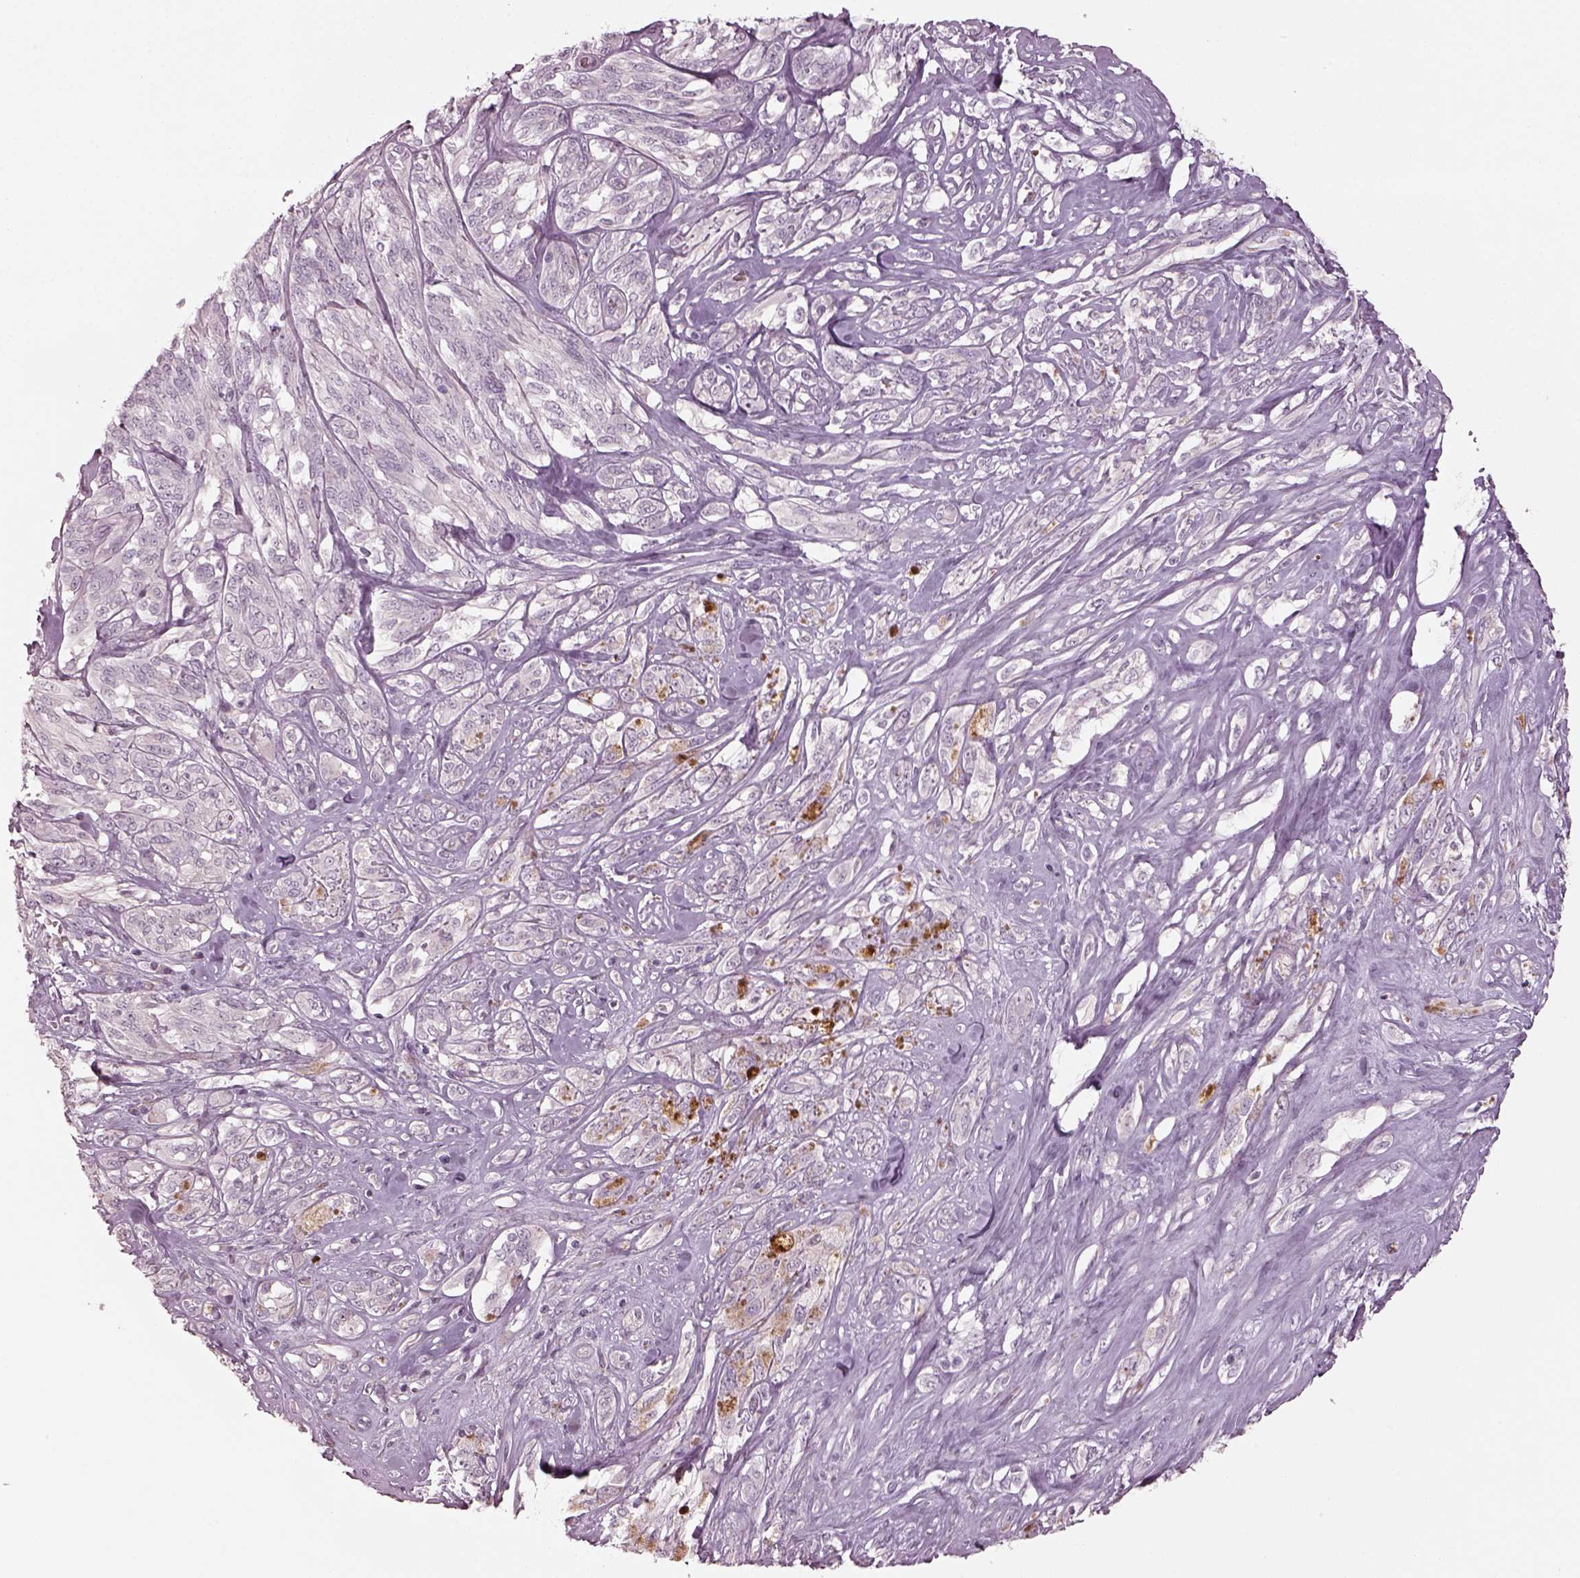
{"staining": {"intensity": "negative", "quantity": "none", "location": "none"}, "tissue": "melanoma", "cell_type": "Tumor cells", "image_type": "cancer", "snomed": [{"axis": "morphology", "description": "Malignant melanoma, NOS"}, {"axis": "topography", "description": "Skin"}], "caption": "Malignant melanoma was stained to show a protein in brown. There is no significant staining in tumor cells.", "gene": "SPATA6L", "patient": {"sex": "female", "age": 91}}